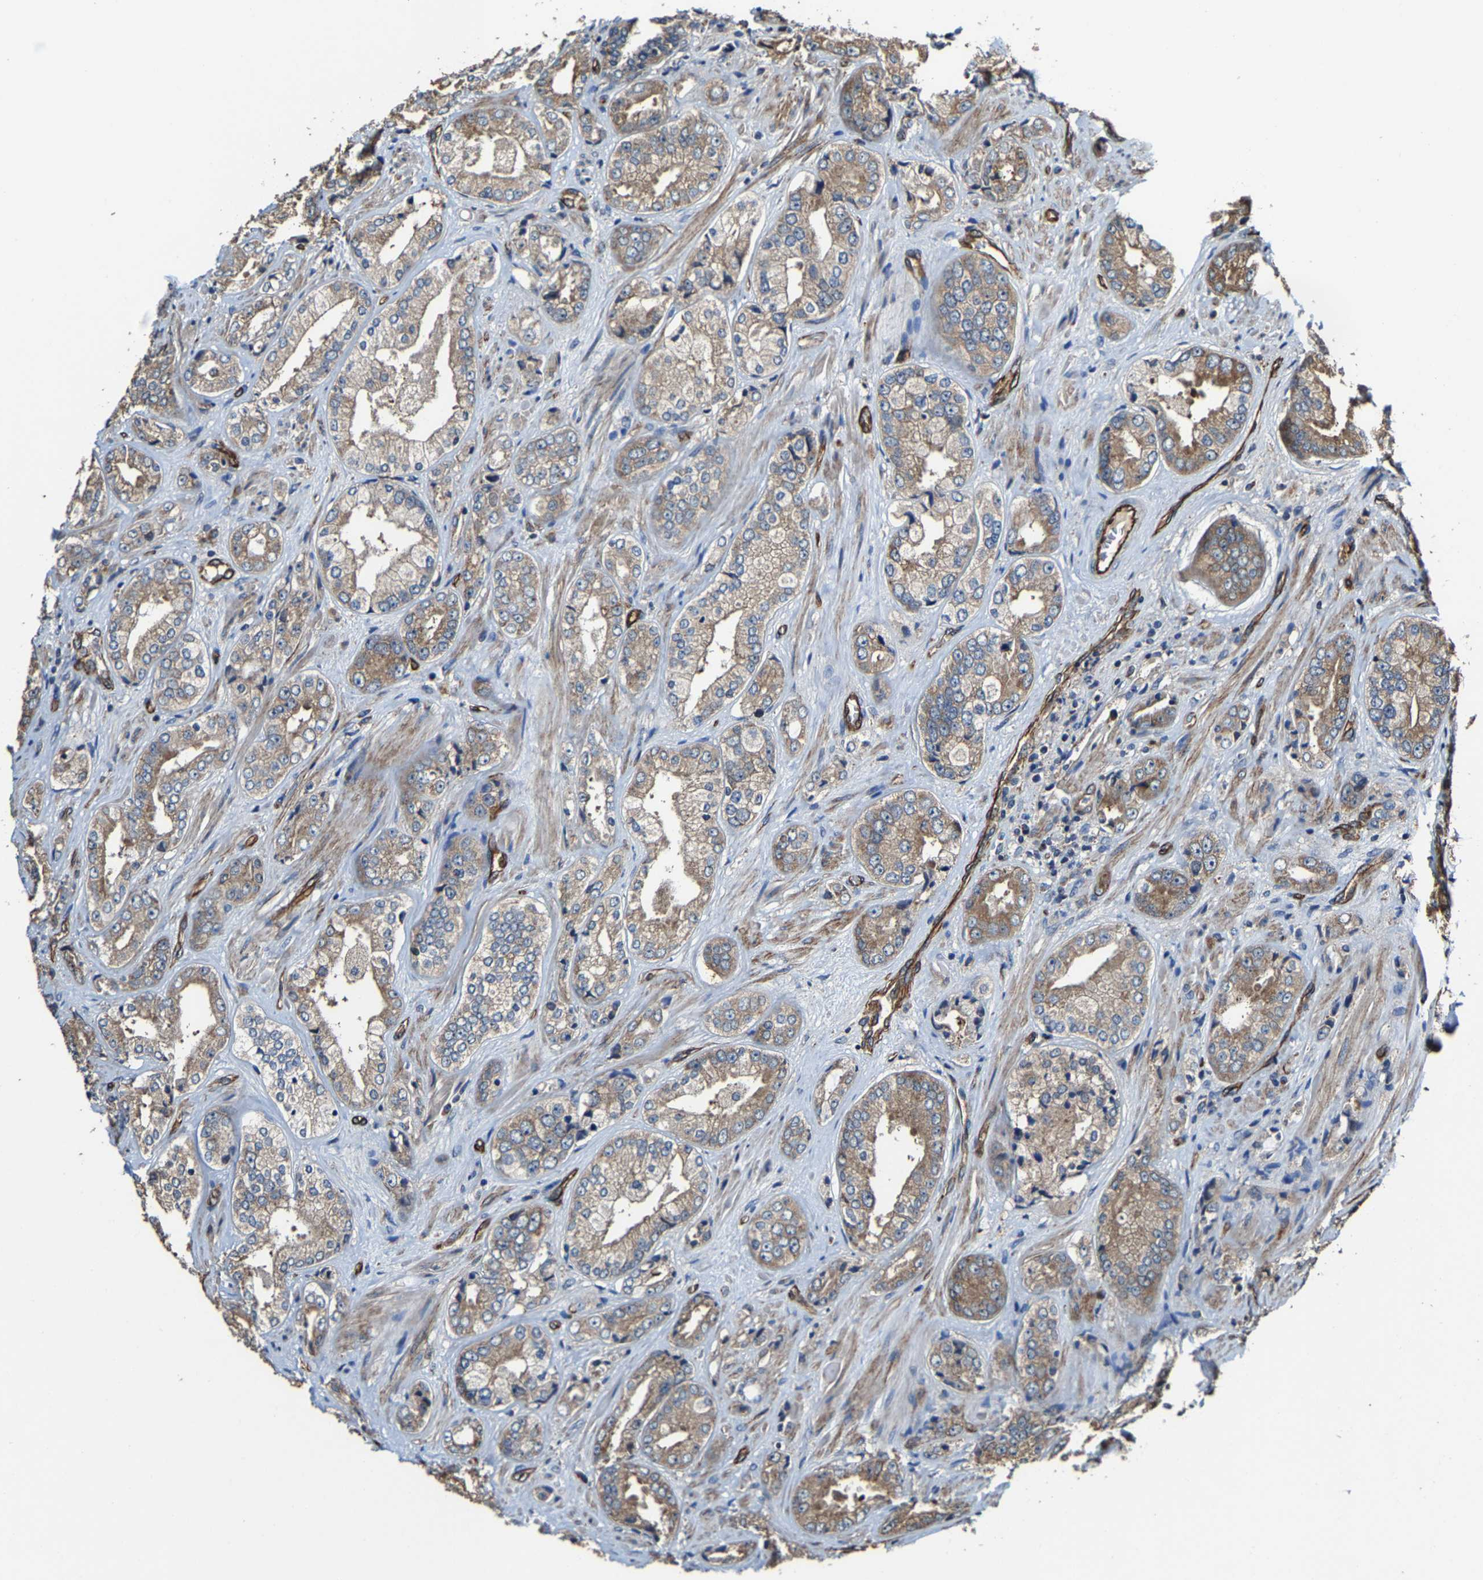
{"staining": {"intensity": "moderate", "quantity": ">75%", "location": "cytoplasmic/membranous"}, "tissue": "prostate cancer", "cell_type": "Tumor cells", "image_type": "cancer", "snomed": [{"axis": "morphology", "description": "Adenocarcinoma, High grade"}, {"axis": "topography", "description": "Prostate"}], "caption": "High-power microscopy captured an immunohistochemistry (IHC) histopathology image of prostate cancer (high-grade adenocarcinoma), revealing moderate cytoplasmic/membranous positivity in about >75% of tumor cells. Ihc stains the protein of interest in brown and the nuclei are stained blue.", "gene": "GFRA3", "patient": {"sex": "male", "age": 61}}